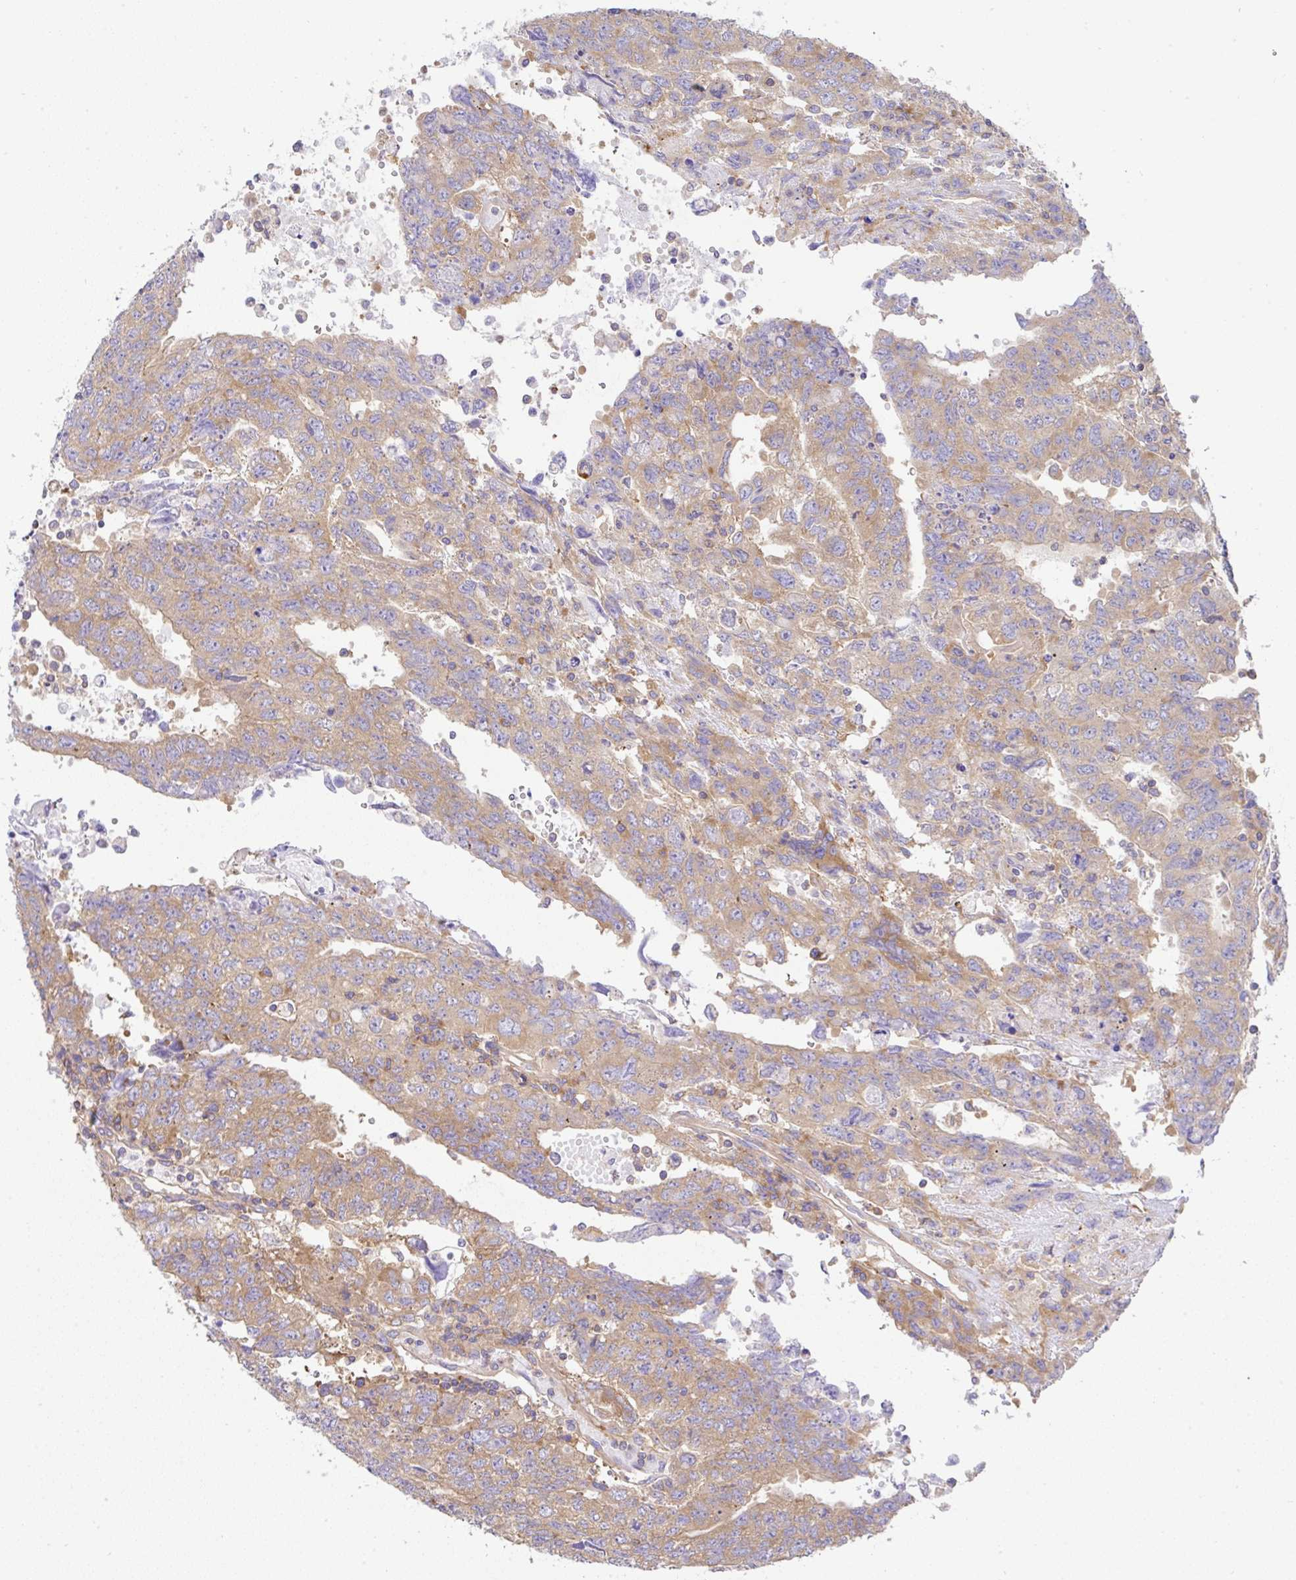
{"staining": {"intensity": "weak", "quantity": ">75%", "location": "cytoplasmic/membranous"}, "tissue": "testis cancer", "cell_type": "Tumor cells", "image_type": "cancer", "snomed": [{"axis": "morphology", "description": "Carcinoma, Embryonal, NOS"}, {"axis": "topography", "description": "Testis"}], "caption": "Immunohistochemistry (DAB) staining of testis cancer reveals weak cytoplasmic/membranous protein staining in about >75% of tumor cells. The staining was performed using DAB (3,3'-diaminobenzidine) to visualize the protein expression in brown, while the nuclei were stained in blue with hematoxylin (Magnification: 20x).", "gene": "GFPT2", "patient": {"sex": "male", "age": 34}}